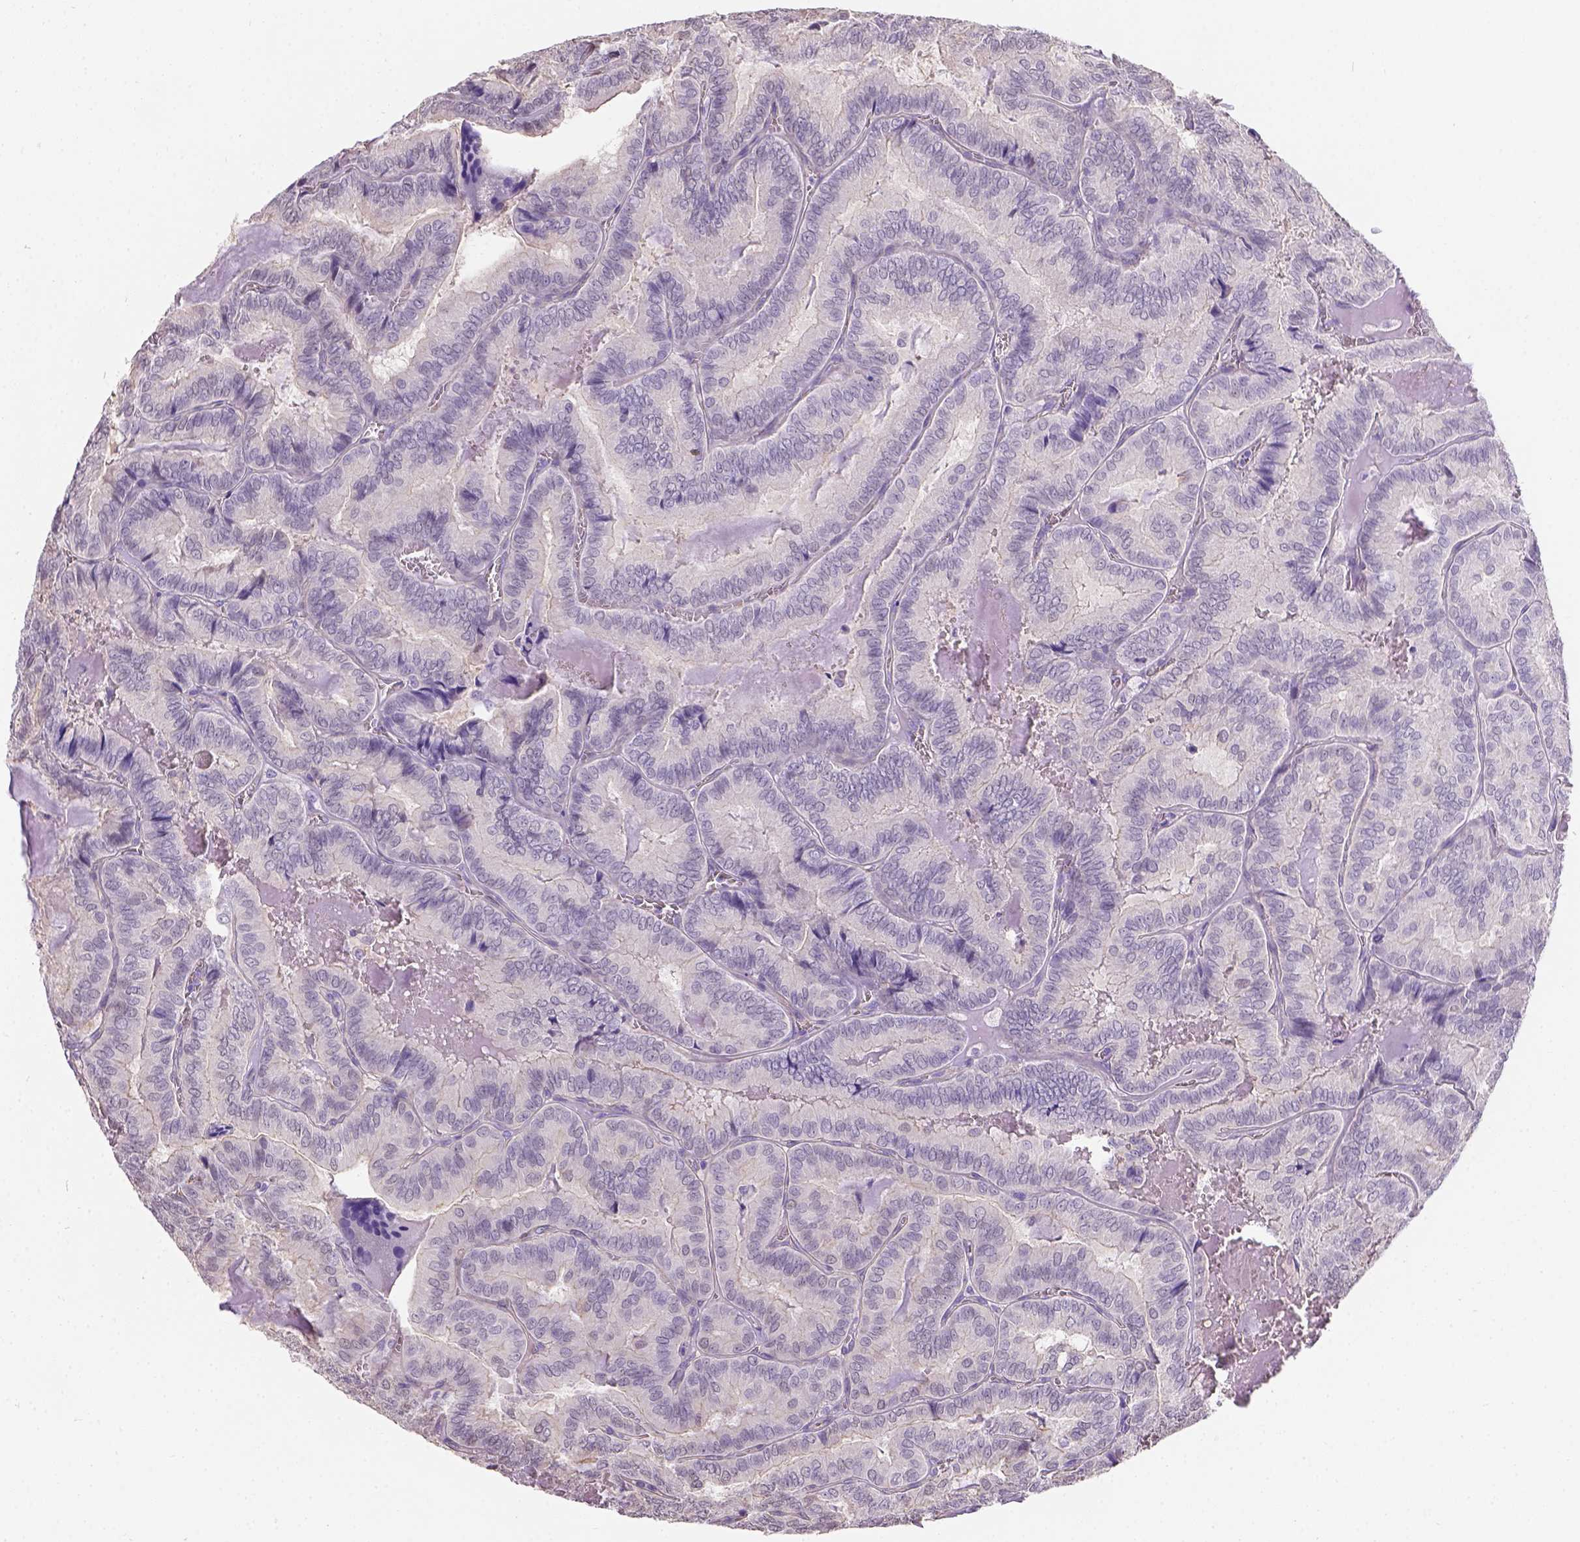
{"staining": {"intensity": "negative", "quantity": "none", "location": "none"}, "tissue": "thyroid cancer", "cell_type": "Tumor cells", "image_type": "cancer", "snomed": [{"axis": "morphology", "description": "Papillary adenocarcinoma, NOS"}, {"axis": "topography", "description": "Thyroid gland"}], "caption": "Immunohistochemistry micrograph of neoplastic tissue: thyroid papillary adenocarcinoma stained with DAB reveals no significant protein expression in tumor cells.", "gene": "PHF7", "patient": {"sex": "female", "age": 75}}